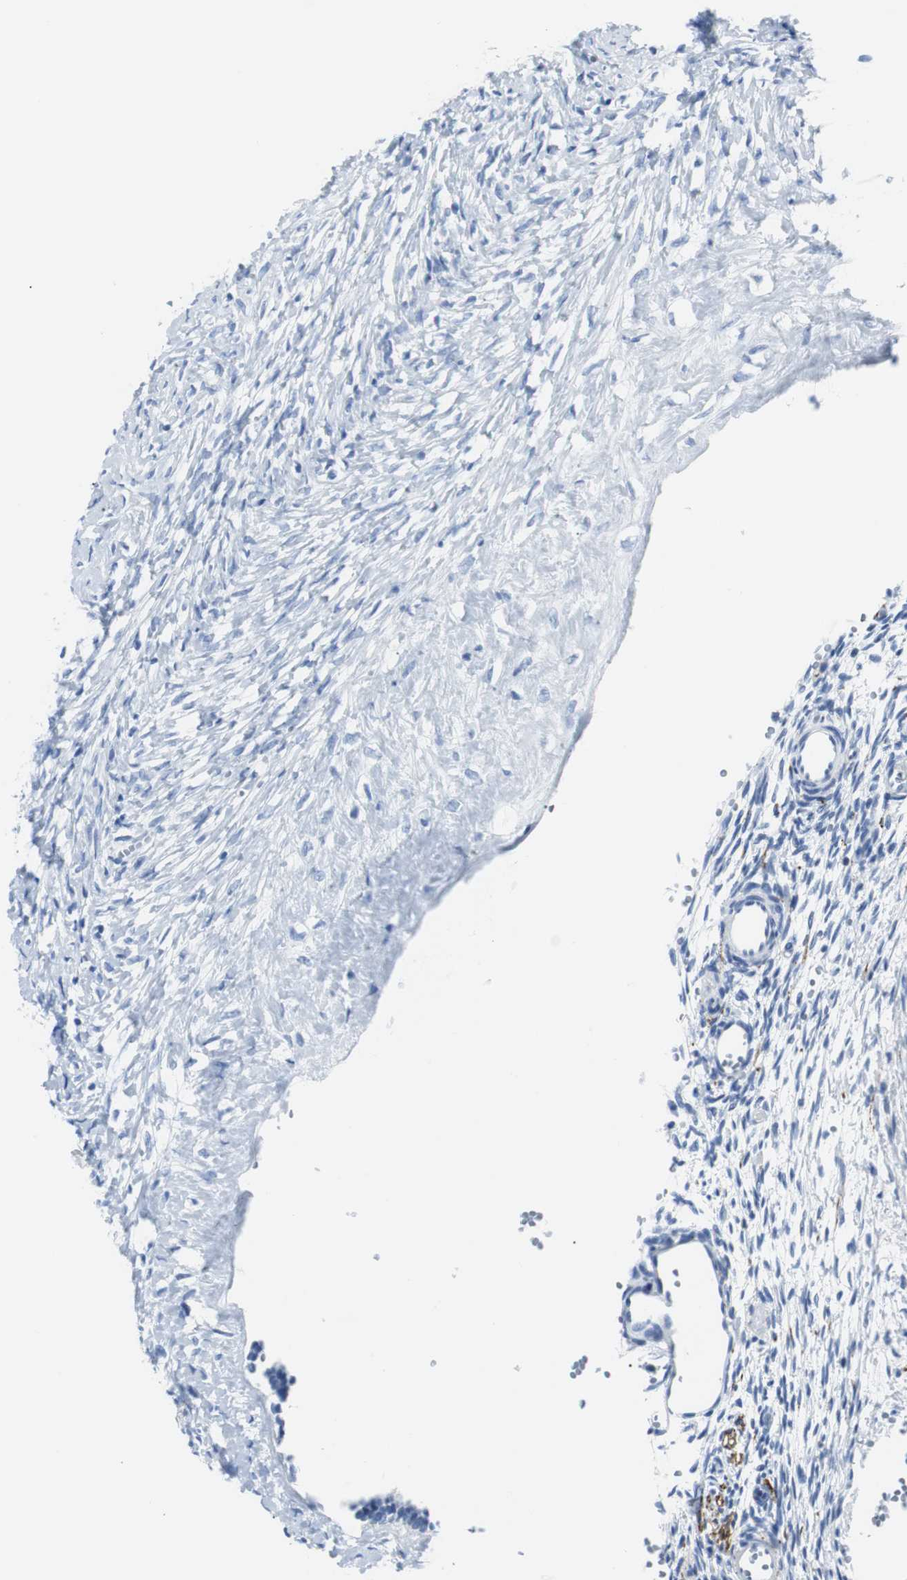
{"staining": {"intensity": "negative", "quantity": "none", "location": "none"}, "tissue": "ovary", "cell_type": "Follicle cells", "image_type": "normal", "snomed": [{"axis": "morphology", "description": "Normal tissue, NOS"}, {"axis": "topography", "description": "Ovary"}], "caption": "The immunohistochemistry (IHC) micrograph has no significant staining in follicle cells of ovary.", "gene": "GAP43", "patient": {"sex": "female", "age": 35}}